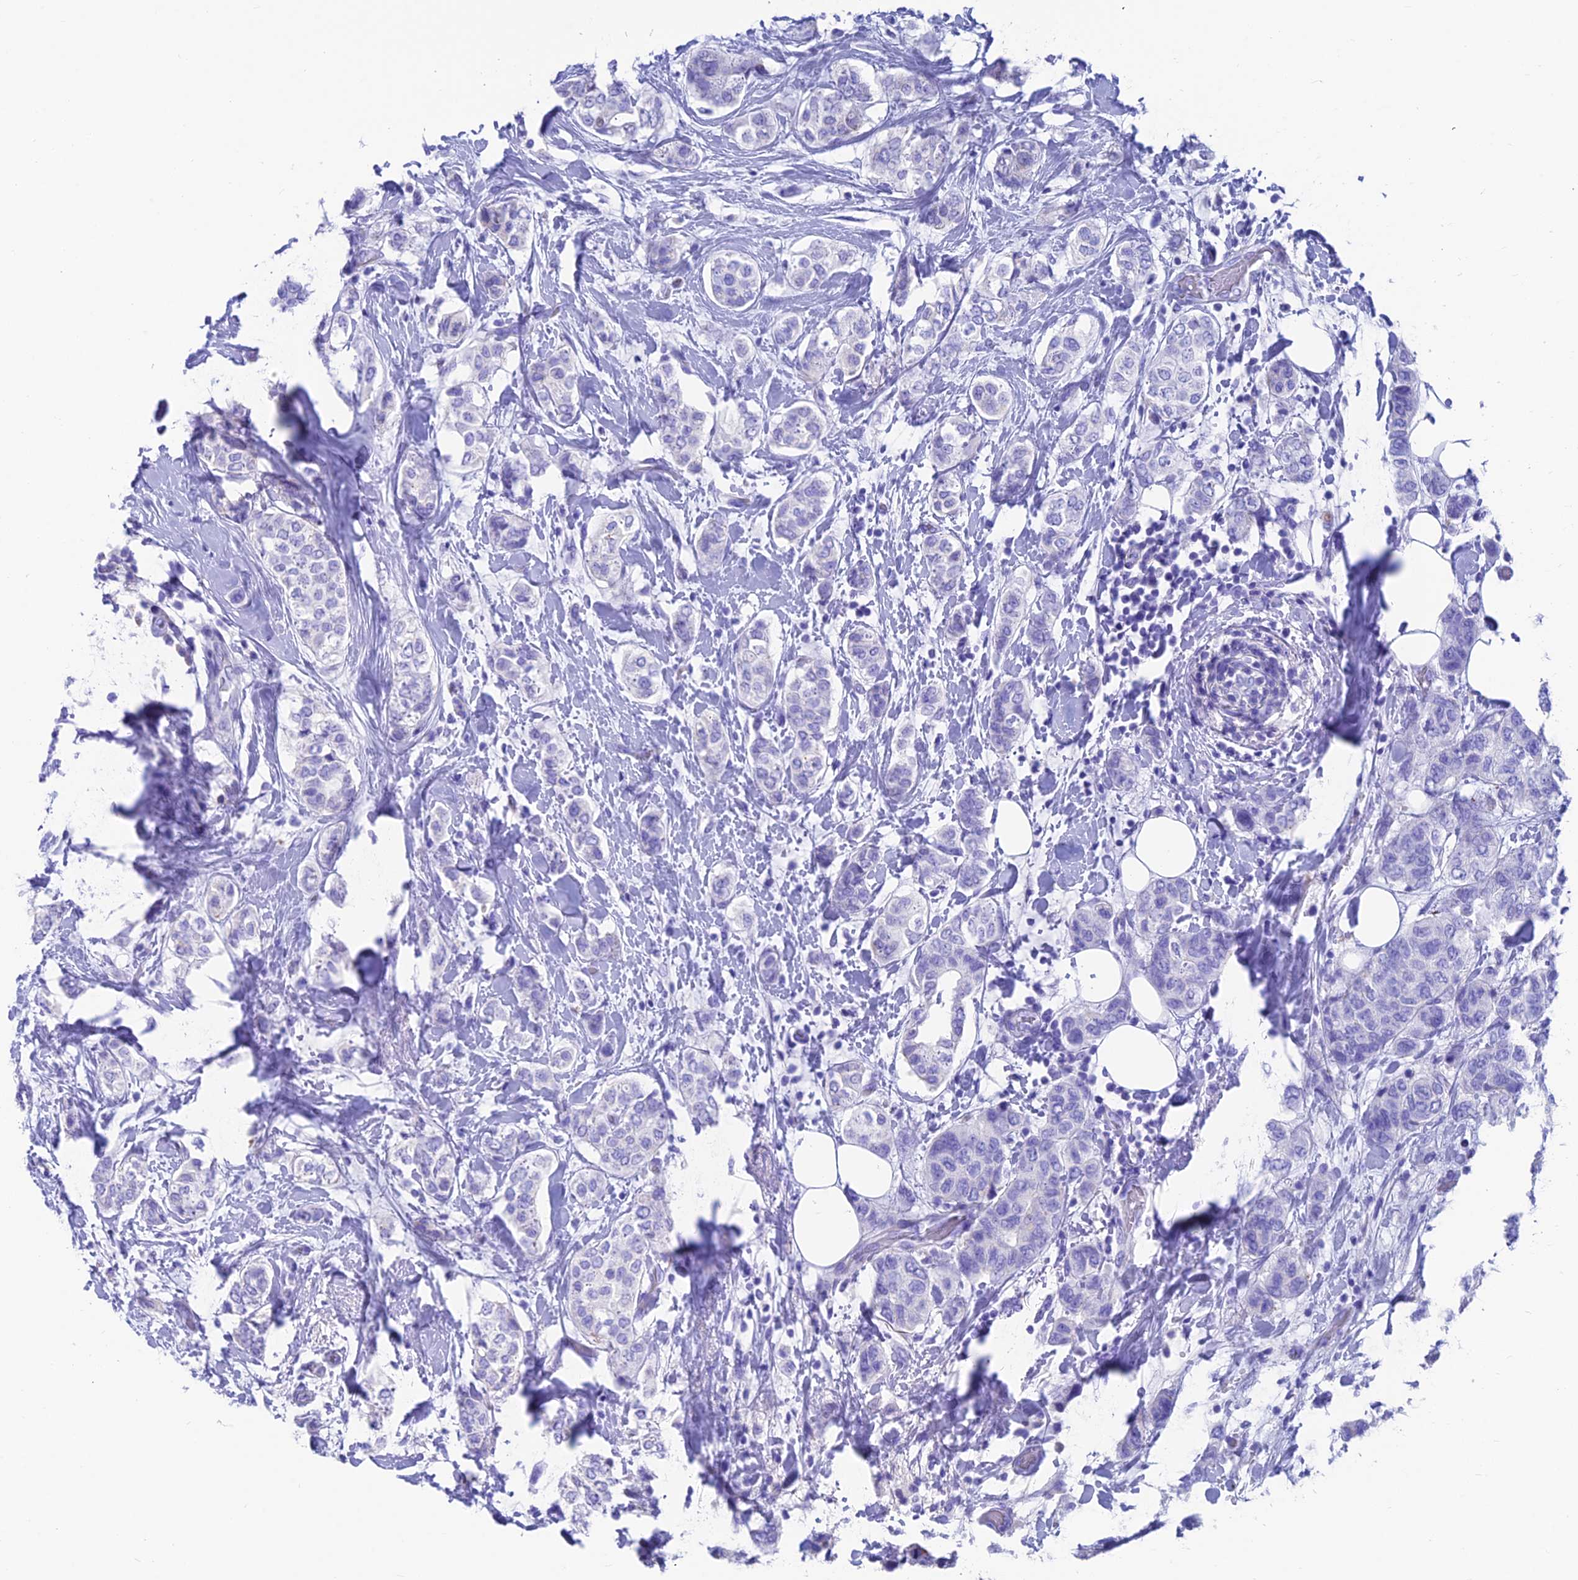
{"staining": {"intensity": "negative", "quantity": "none", "location": "none"}, "tissue": "breast cancer", "cell_type": "Tumor cells", "image_type": "cancer", "snomed": [{"axis": "morphology", "description": "Lobular carcinoma"}, {"axis": "topography", "description": "Breast"}], "caption": "A high-resolution histopathology image shows immunohistochemistry staining of breast cancer, which reveals no significant positivity in tumor cells. (Brightfield microscopy of DAB (3,3'-diaminobenzidine) immunohistochemistry at high magnification).", "gene": "GNG11", "patient": {"sex": "female", "age": 51}}